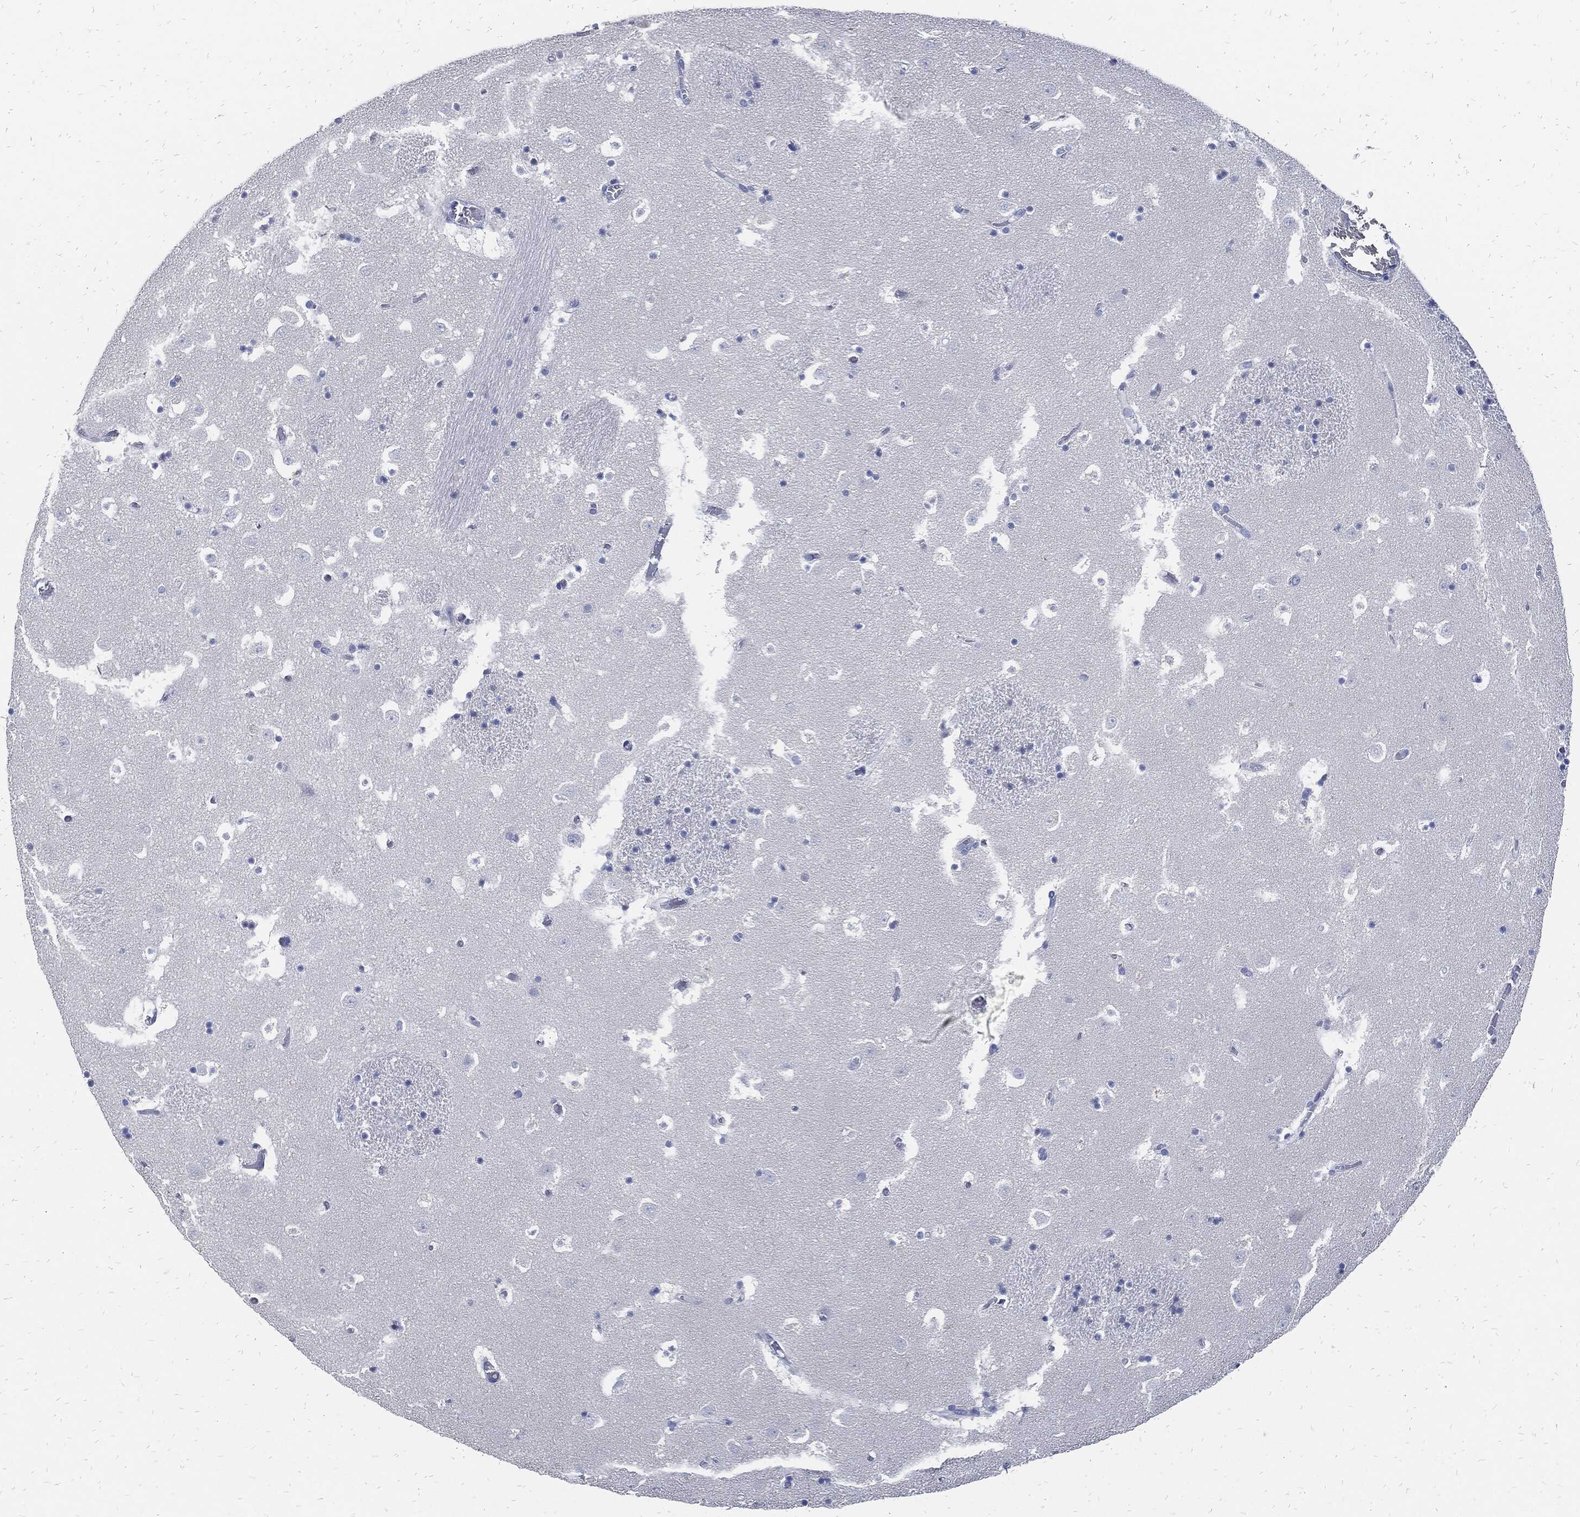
{"staining": {"intensity": "negative", "quantity": "none", "location": "none"}, "tissue": "caudate", "cell_type": "Glial cells", "image_type": "normal", "snomed": [{"axis": "morphology", "description": "Normal tissue, NOS"}, {"axis": "topography", "description": "Lateral ventricle wall"}], "caption": "IHC micrograph of unremarkable human caudate stained for a protein (brown), which reveals no staining in glial cells.", "gene": "FABP4", "patient": {"sex": "female", "age": 42}}